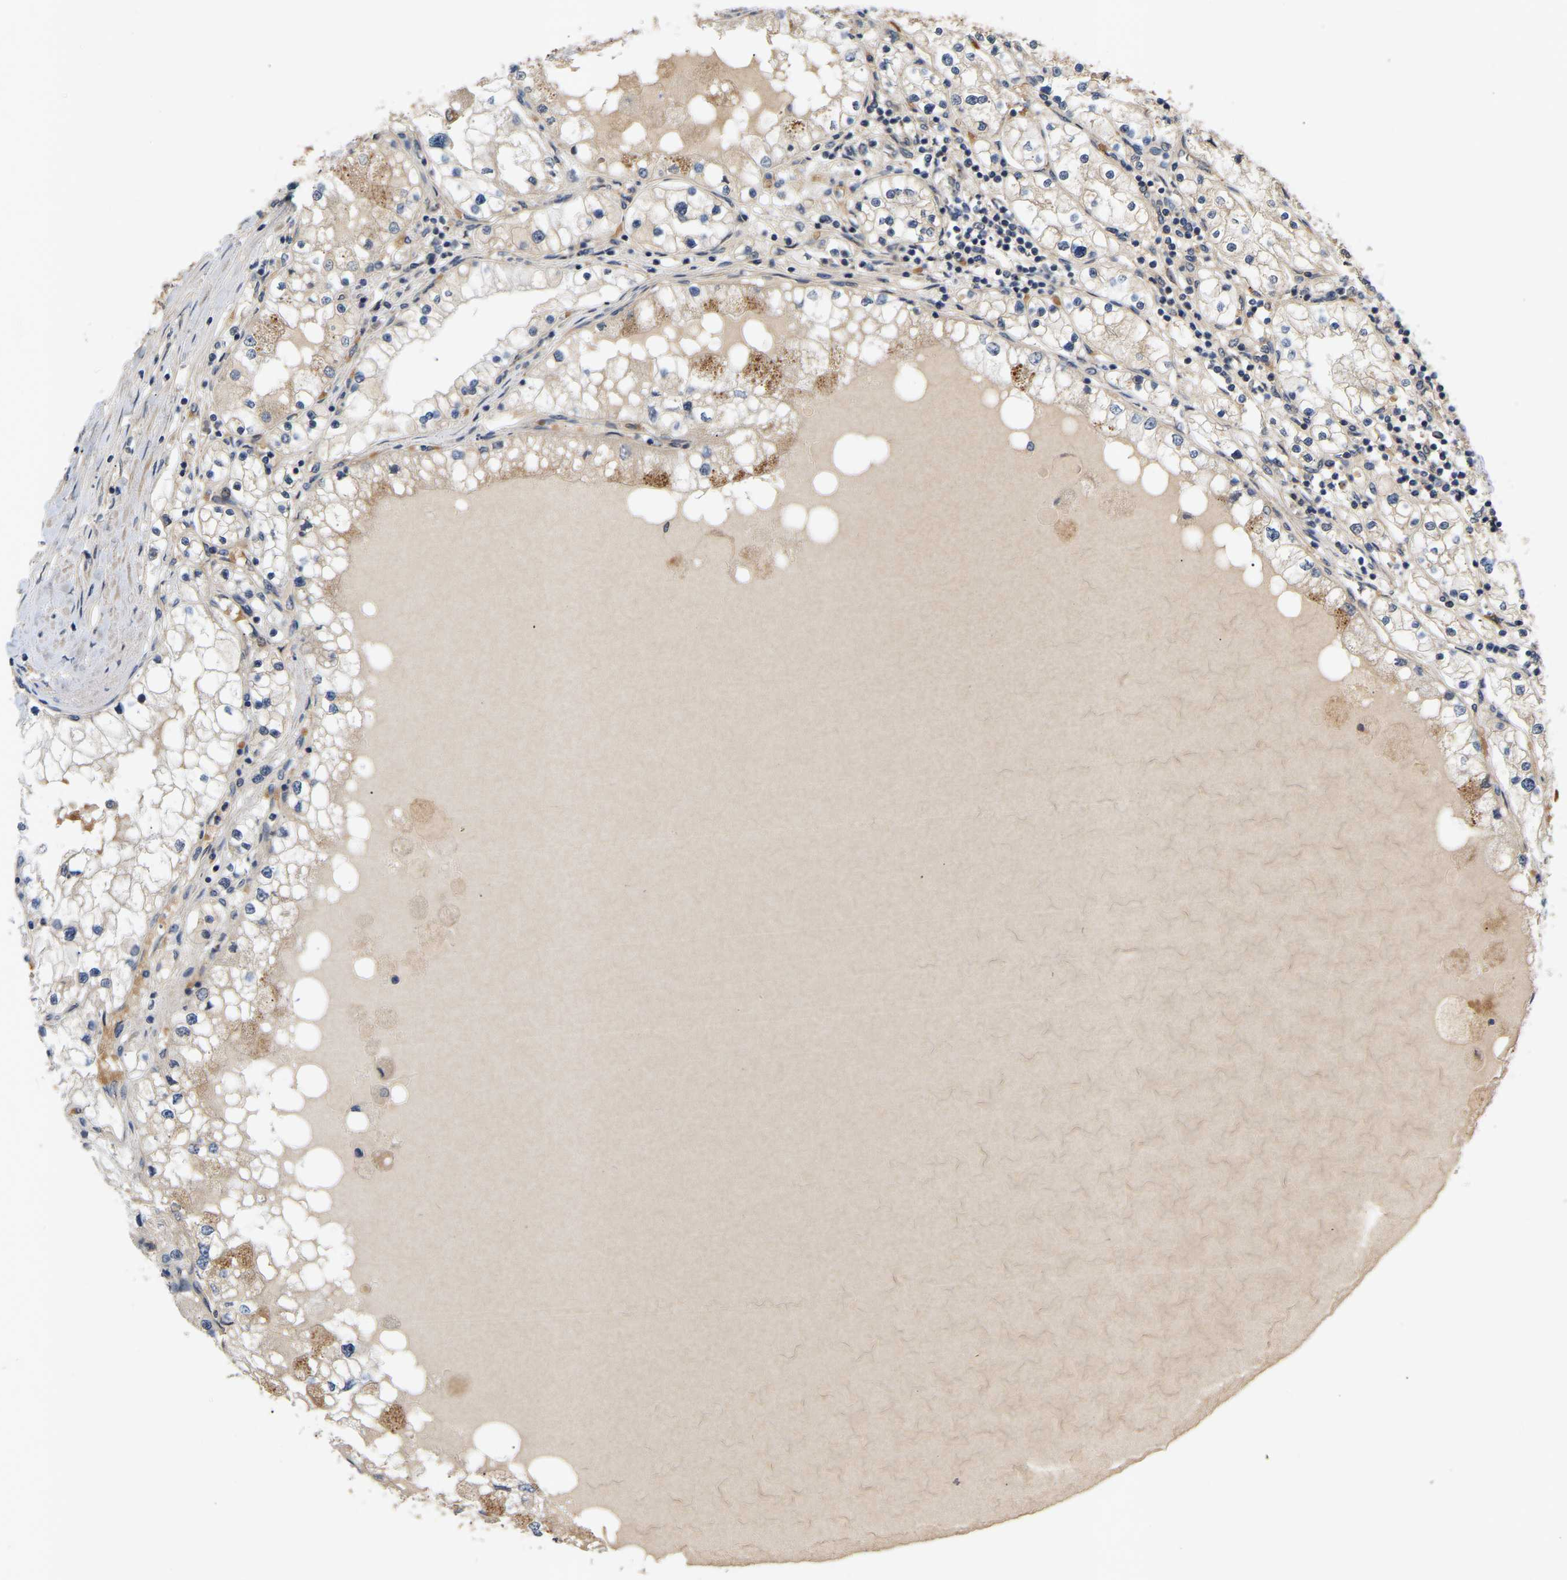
{"staining": {"intensity": "moderate", "quantity": "<25%", "location": "cytoplasmic/membranous"}, "tissue": "renal cancer", "cell_type": "Tumor cells", "image_type": "cancer", "snomed": [{"axis": "morphology", "description": "Adenocarcinoma, NOS"}, {"axis": "topography", "description": "Kidney"}], "caption": "About <25% of tumor cells in renal cancer (adenocarcinoma) reveal moderate cytoplasmic/membranous protein expression as visualized by brown immunohistochemical staining.", "gene": "LIMK2", "patient": {"sex": "male", "age": 68}}